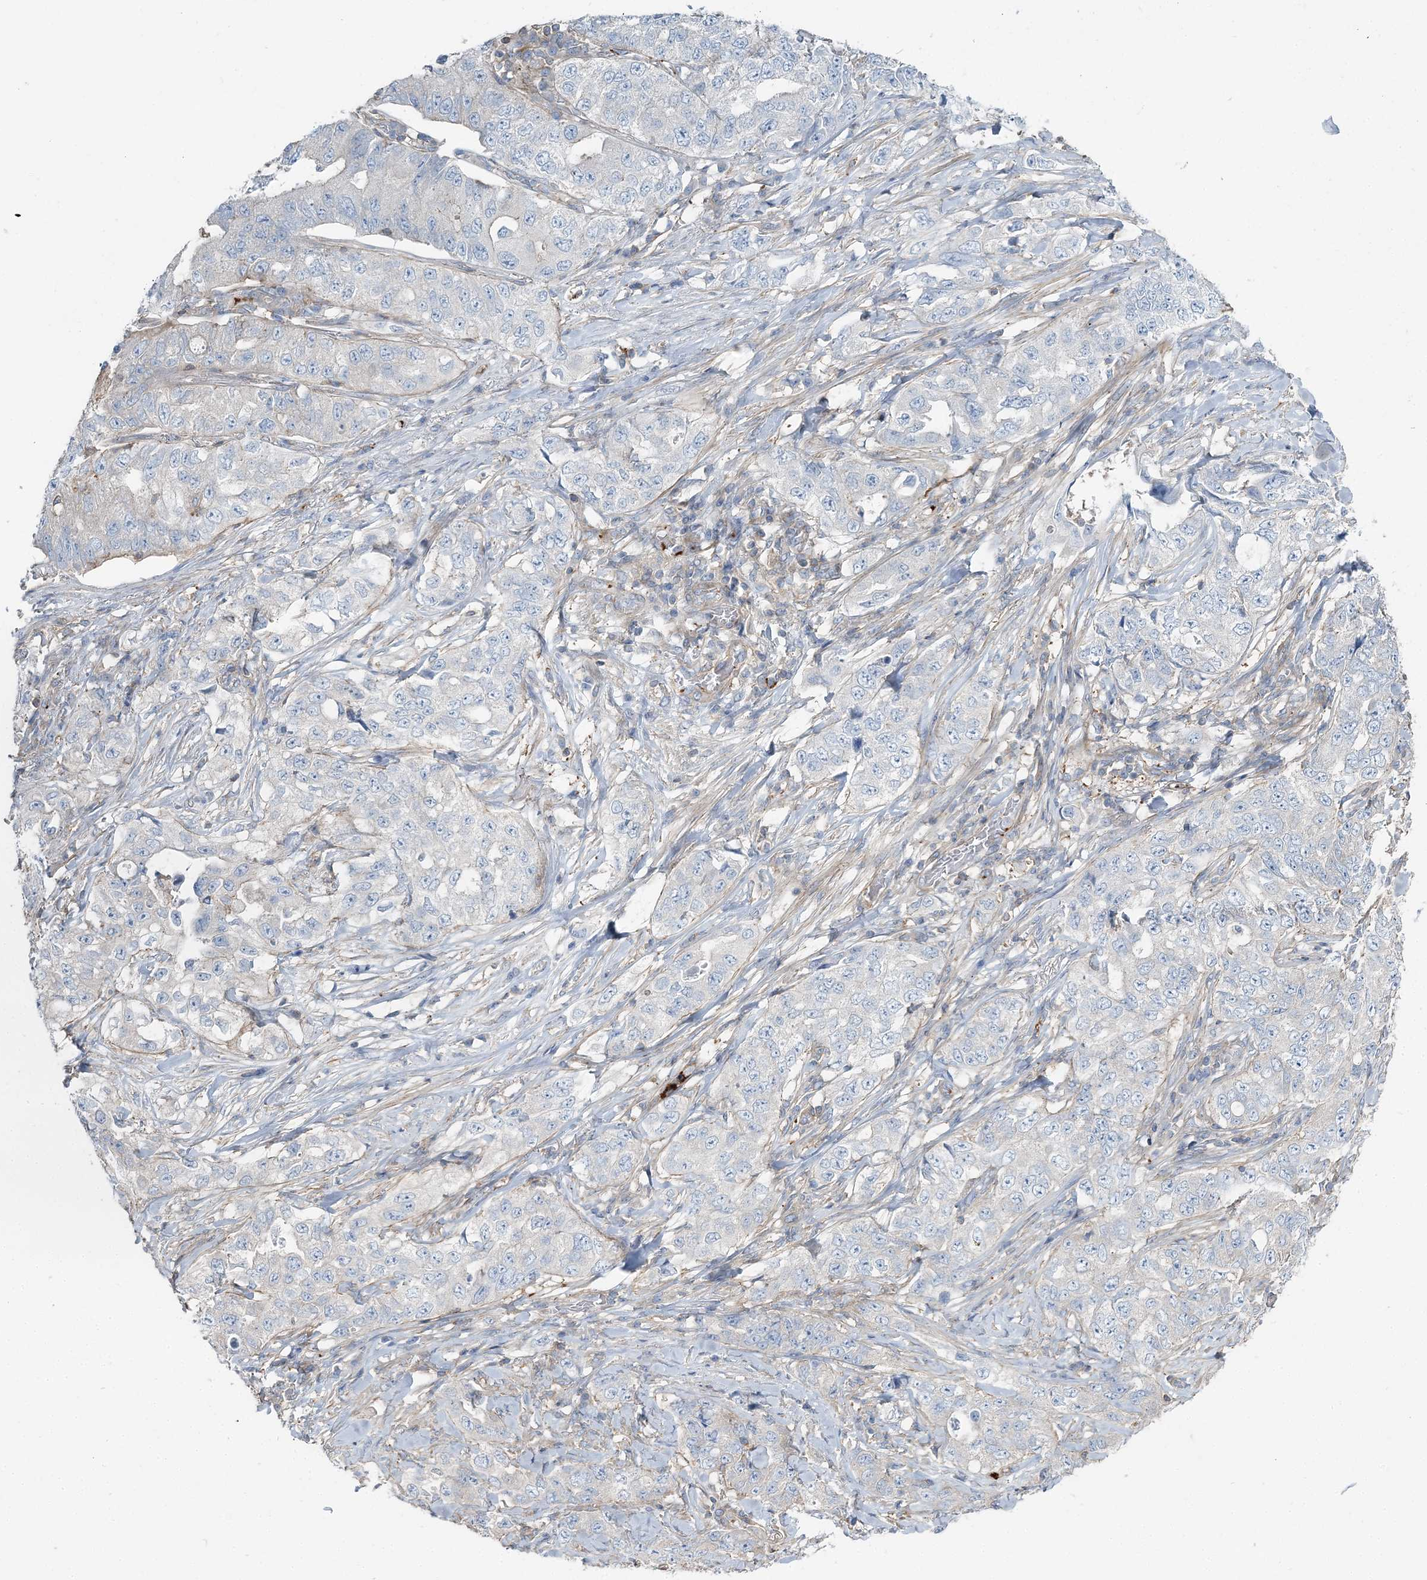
{"staining": {"intensity": "negative", "quantity": "none", "location": "none"}, "tissue": "lung cancer", "cell_type": "Tumor cells", "image_type": "cancer", "snomed": [{"axis": "morphology", "description": "Adenocarcinoma, NOS"}, {"axis": "topography", "description": "Lung"}], "caption": "This is a micrograph of IHC staining of lung adenocarcinoma, which shows no staining in tumor cells.", "gene": "CUEDC2", "patient": {"sex": "female", "age": 51}}